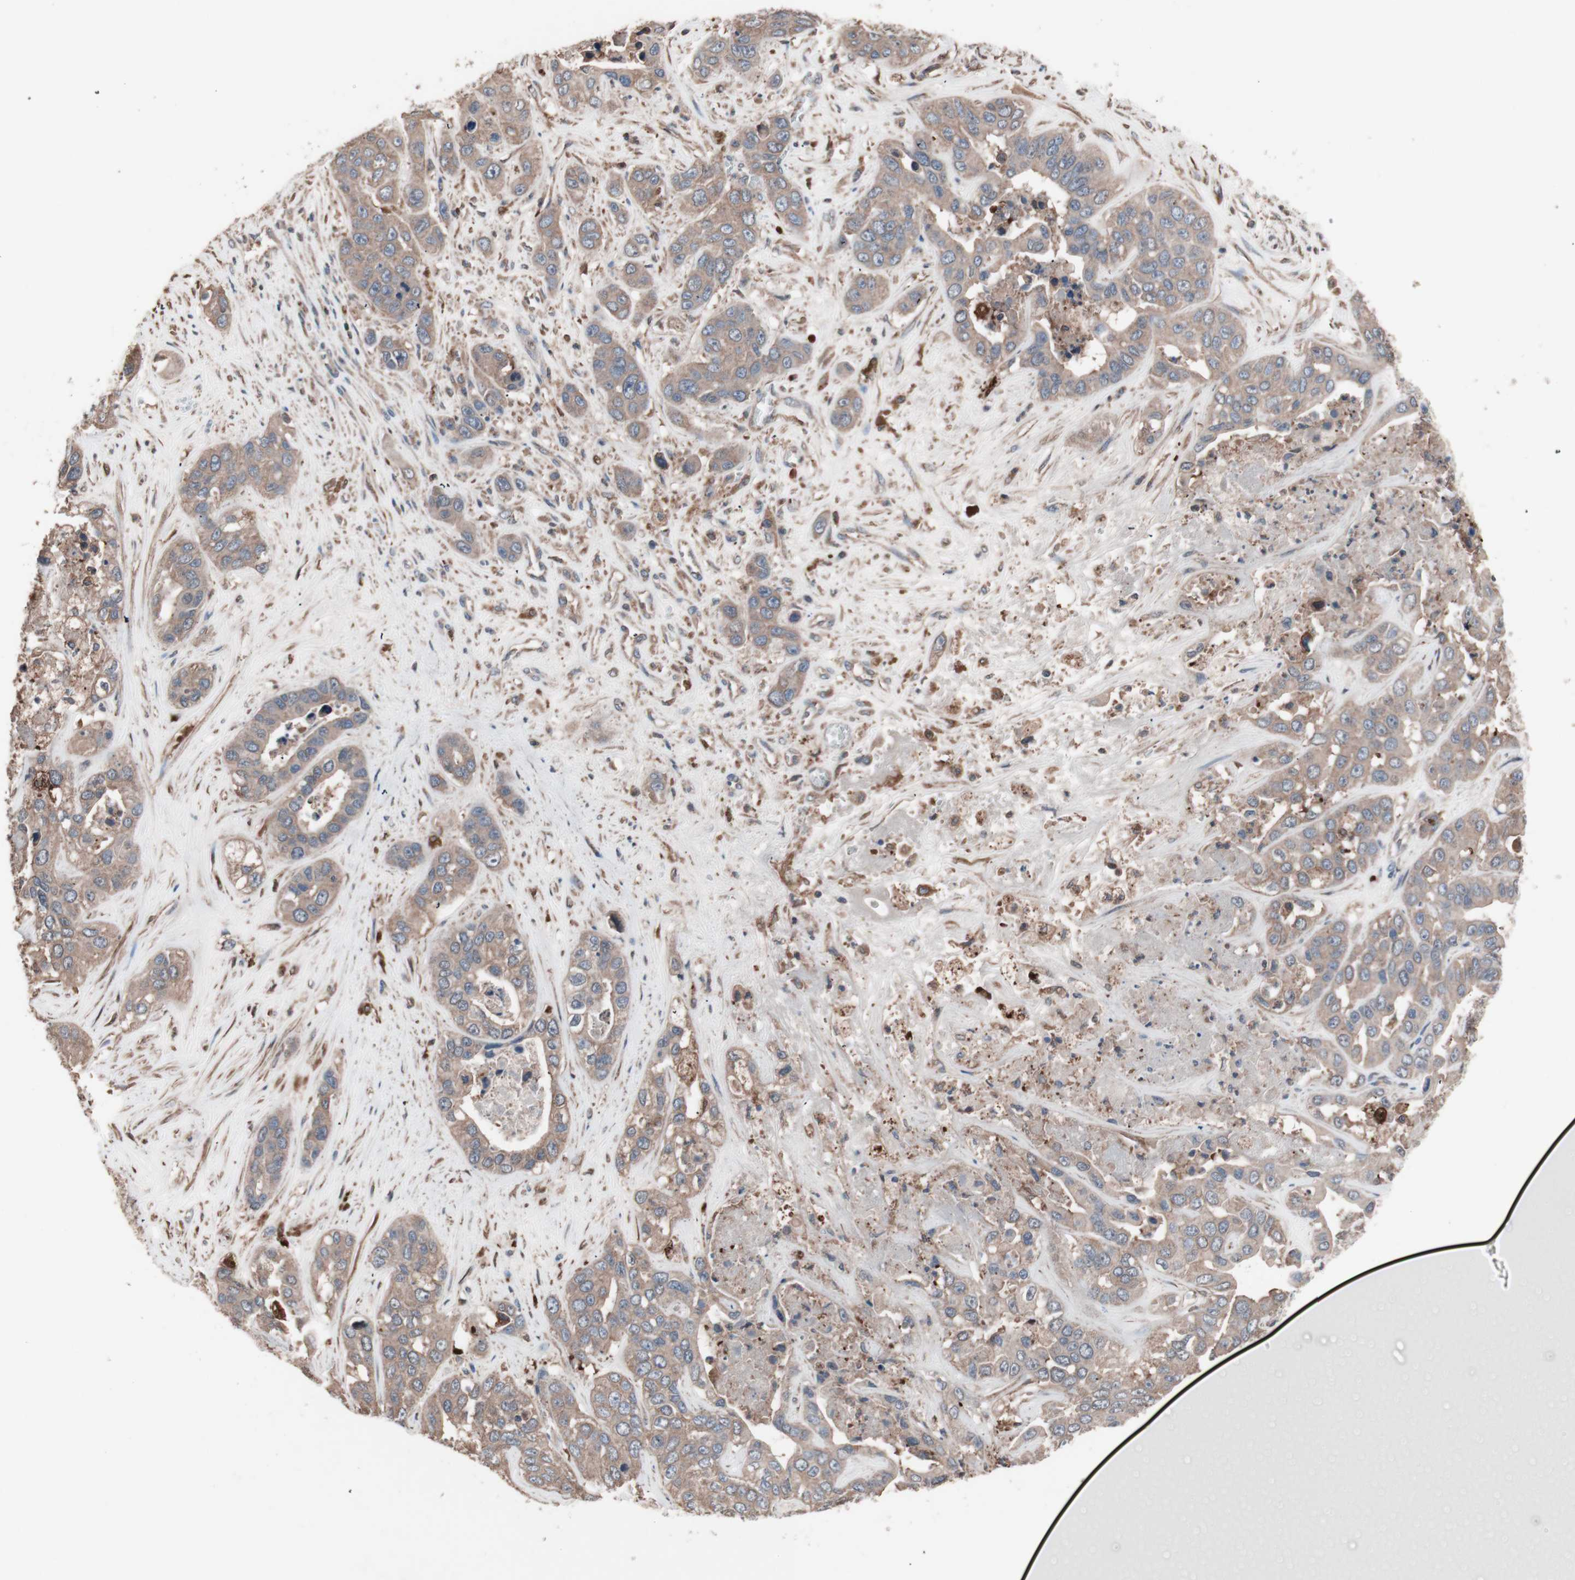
{"staining": {"intensity": "moderate", "quantity": ">75%", "location": "cytoplasmic/membranous"}, "tissue": "liver cancer", "cell_type": "Tumor cells", "image_type": "cancer", "snomed": [{"axis": "morphology", "description": "Cholangiocarcinoma"}, {"axis": "topography", "description": "Liver"}], "caption": "A medium amount of moderate cytoplasmic/membranous staining is seen in about >75% of tumor cells in liver cholangiocarcinoma tissue.", "gene": "ATG7", "patient": {"sex": "female", "age": 52}}